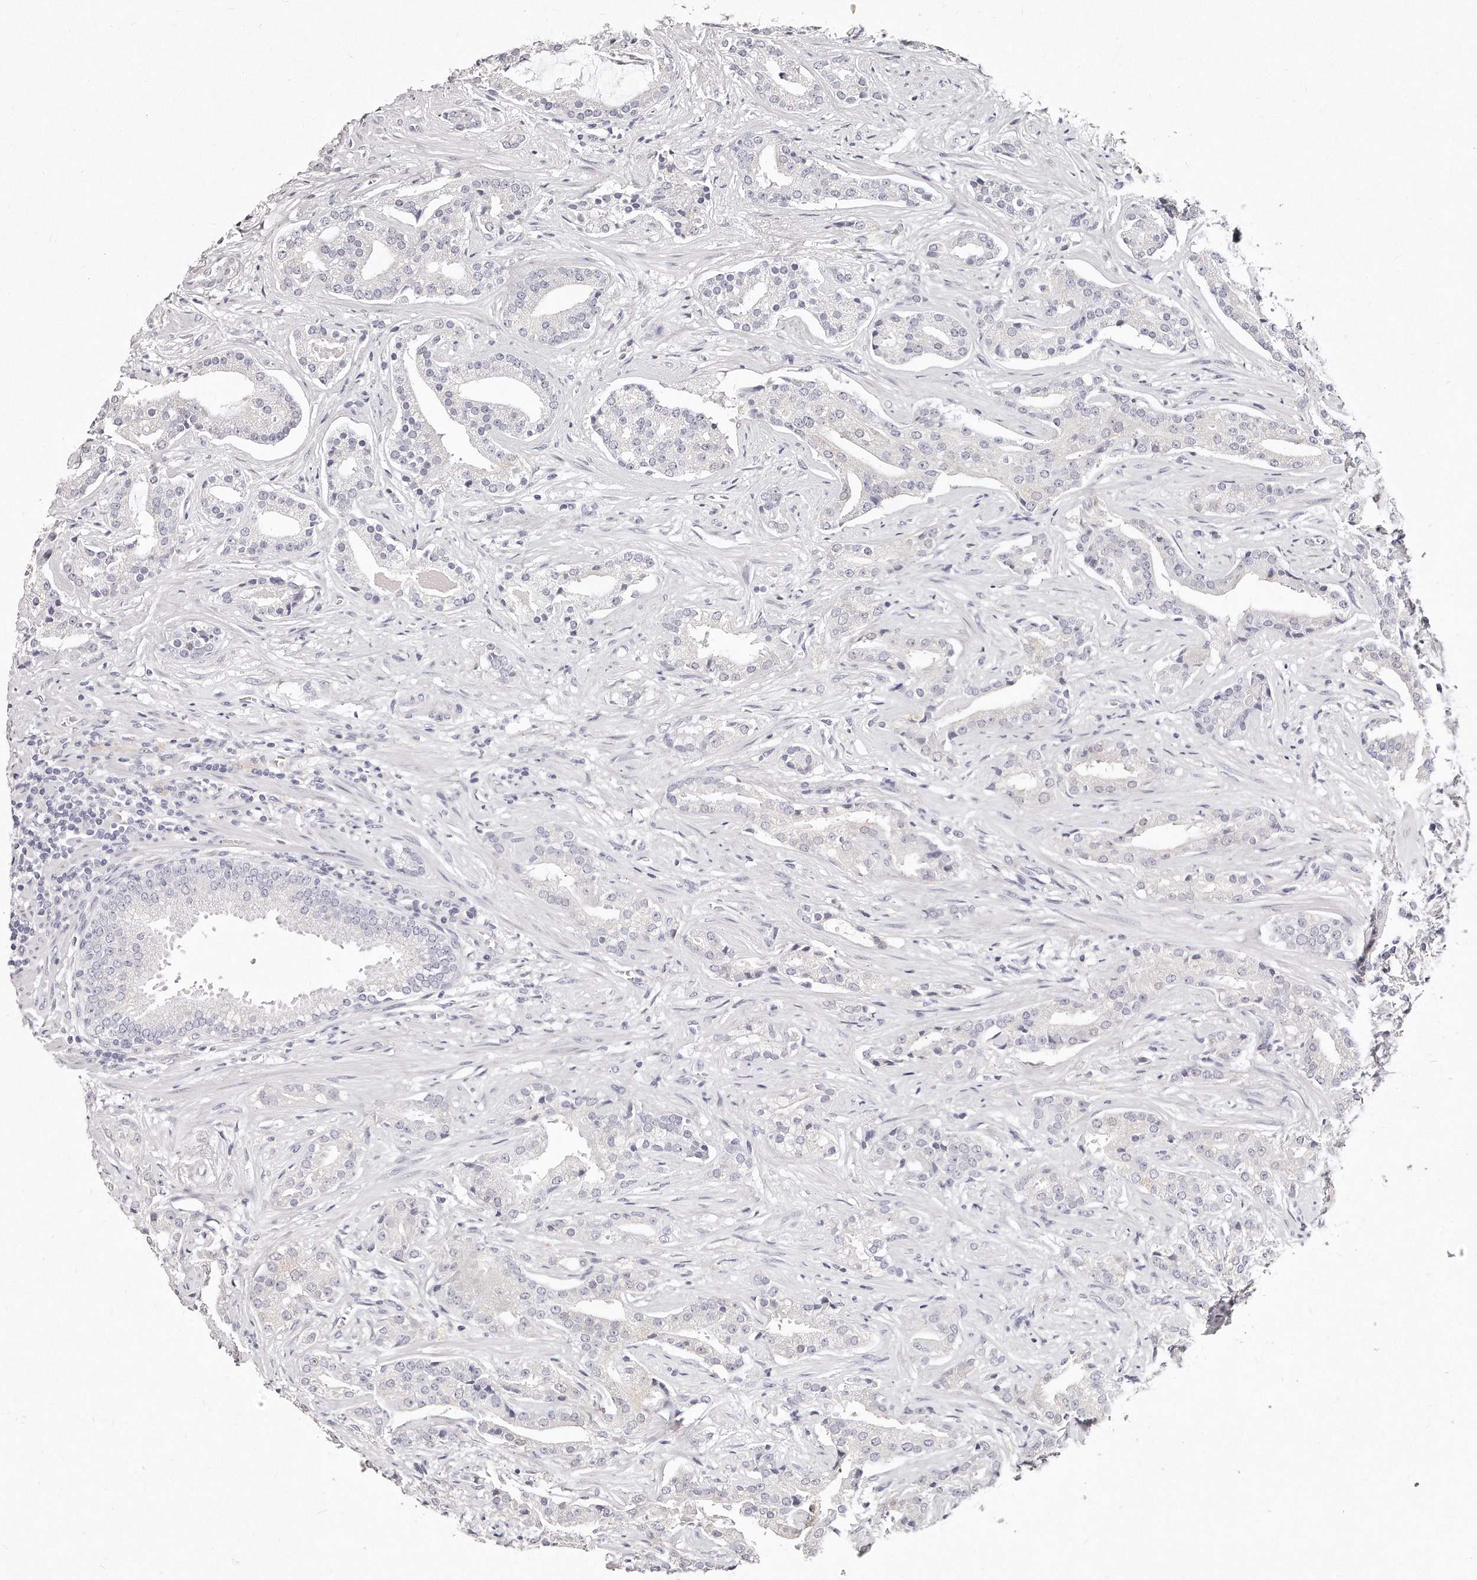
{"staining": {"intensity": "negative", "quantity": "none", "location": "none"}, "tissue": "prostate cancer", "cell_type": "Tumor cells", "image_type": "cancer", "snomed": [{"axis": "morphology", "description": "Adenocarcinoma, Low grade"}, {"axis": "topography", "description": "Prostate"}], "caption": "This is an immunohistochemistry photomicrograph of human prostate cancer (low-grade adenocarcinoma). There is no staining in tumor cells.", "gene": "GDA", "patient": {"sex": "male", "age": 67}}